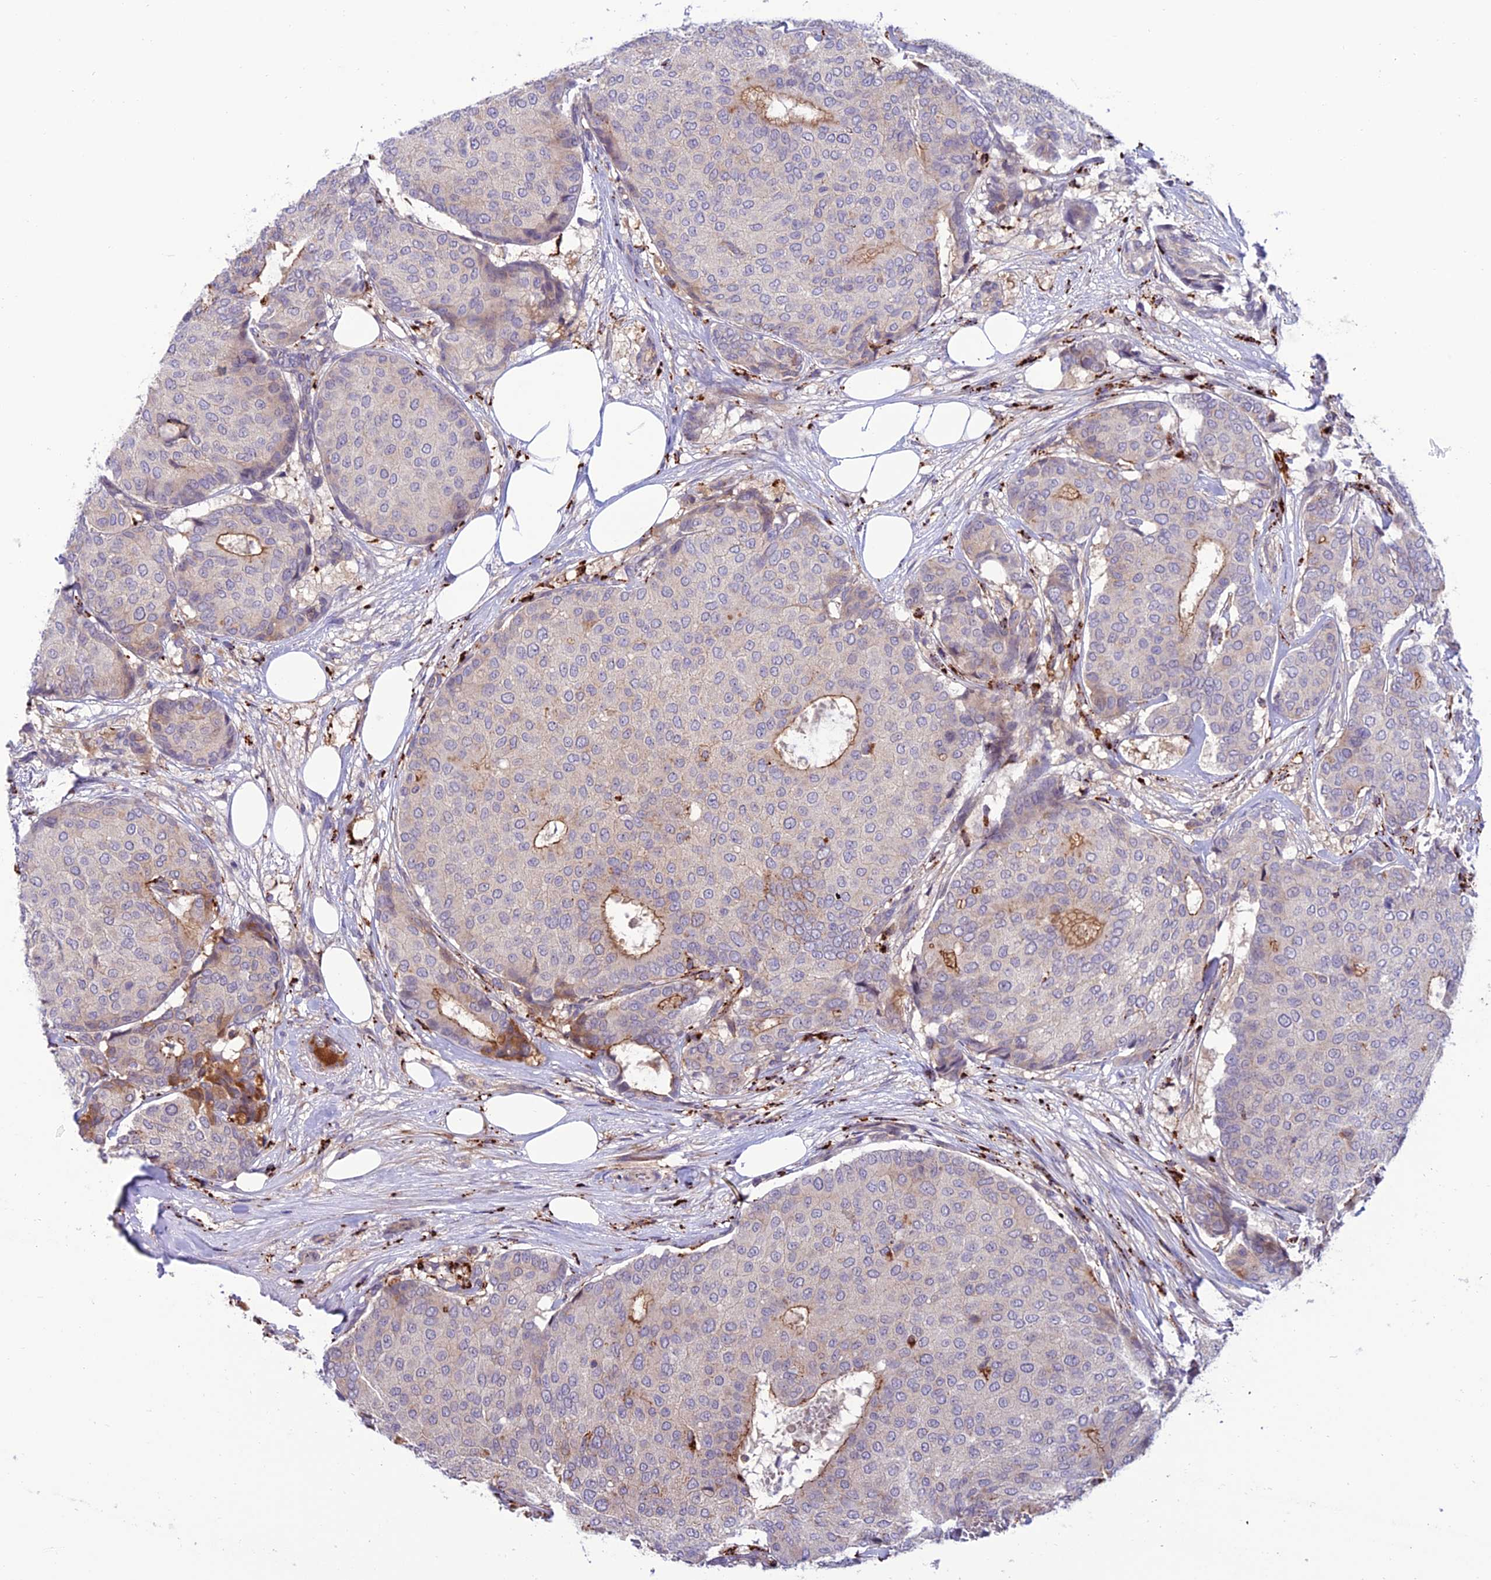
{"staining": {"intensity": "moderate", "quantity": "<25%", "location": "cytoplasmic/membranous"}, "tissue": "breast cancer", "cell_type": "Tumor cells", "image_type": "cancer", "snomed": [{"axis": "morphology", "description": "Duct carcinoma"}, {"axis": "topography", "description": "Breast"}], "caption": "Tumor cells show low levels of moderate cytoplasmic/membranous staining in about <25% of cells in human breast cancer. (Brightfield microscopy of DAB IHC at high magnification).", "gene": "ARHGEF18", "patient": {"sex": "female", "age": 75}}